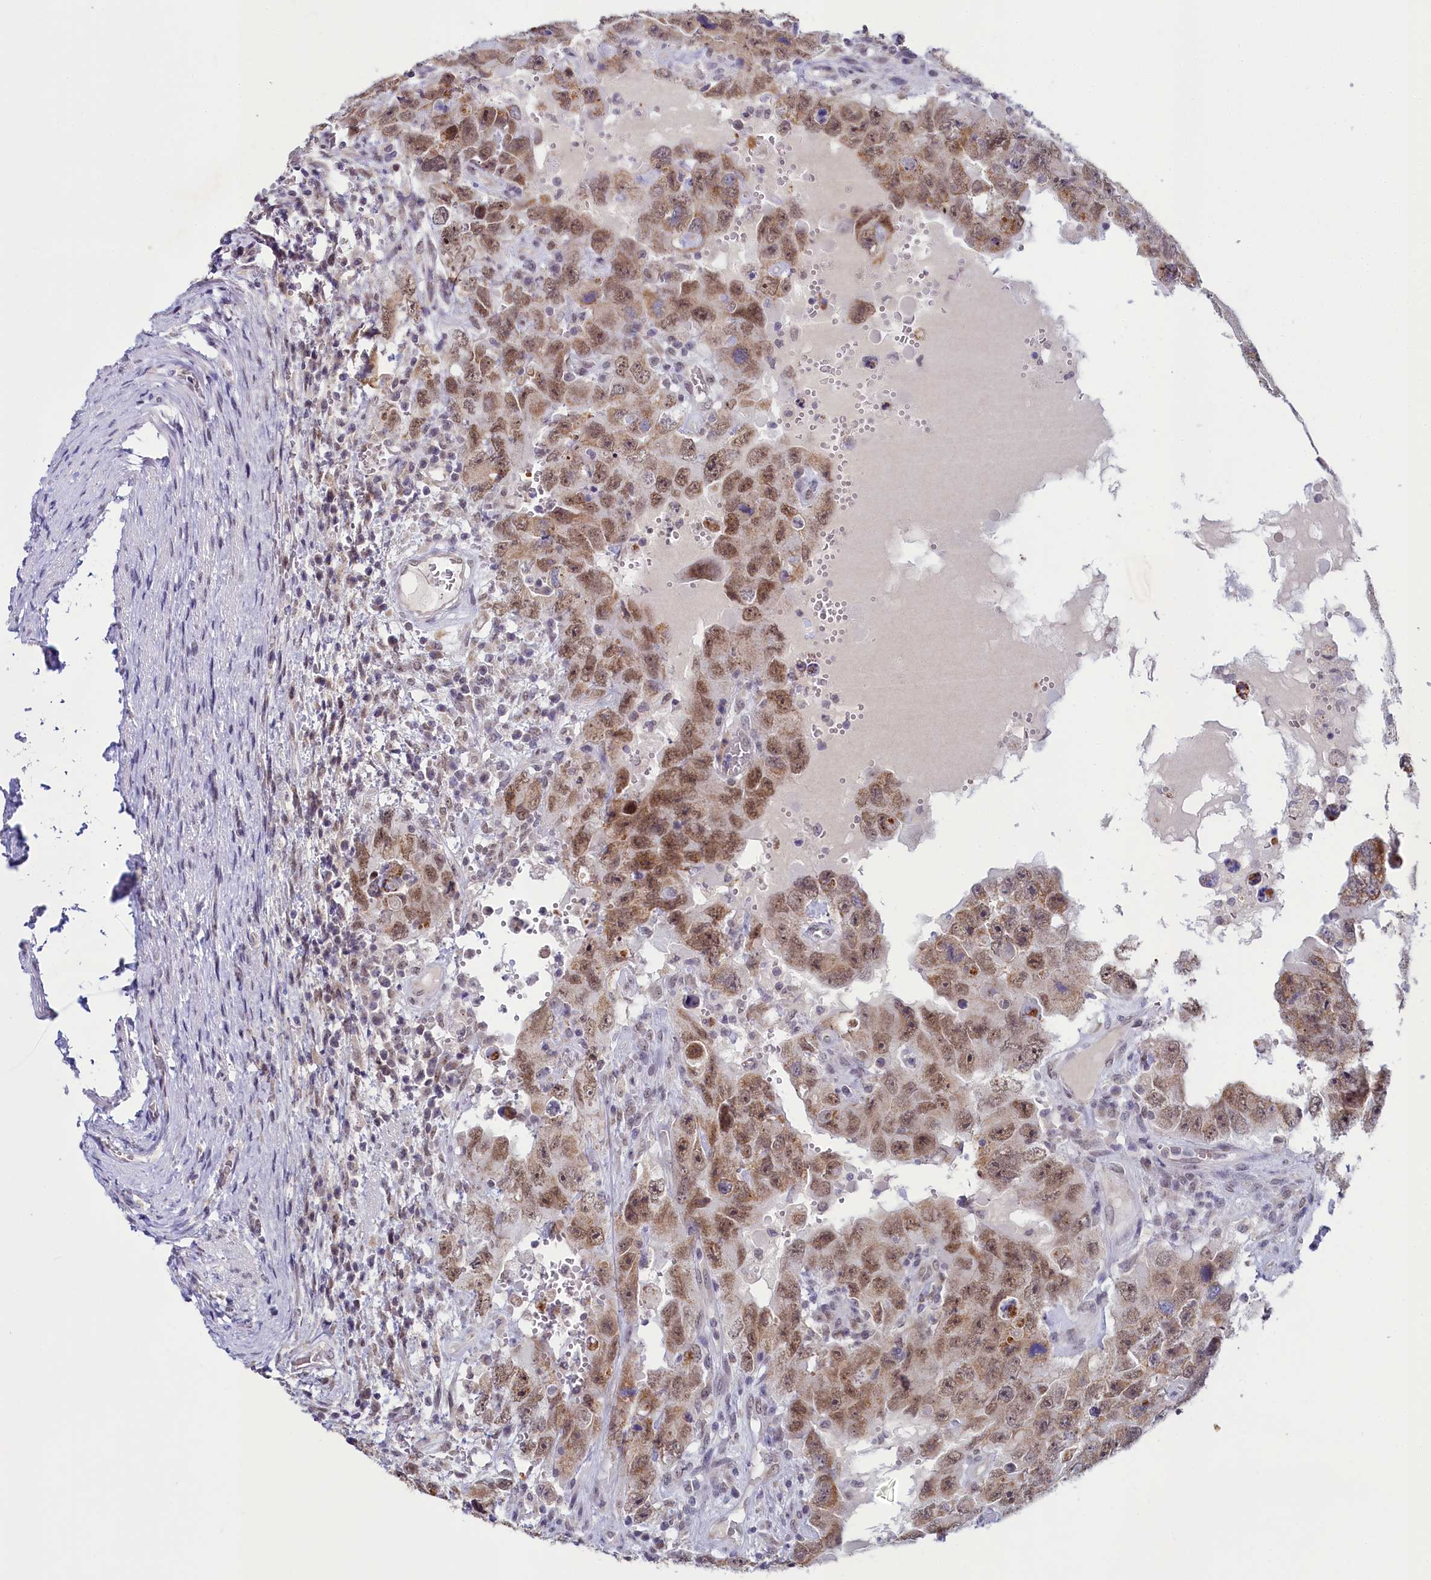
{"staining": {"intensity": "moderate", "quantity": ">75%", "location": "cytoplasmic/membranous,nuclear"}, "tissue": "testis cancer", "cell_type": "Tumor cells", "image_type": "cancer", "snomed": [{"axis": "morphology", "description": "Carcinoma, Embryonal, NOS"}, {"axis": "topography", "description": "Testis"}], "caption": "Moderate cytoplasmic/membranous and nuclear staining is appreciated in about >75% of tumor cells in testis cancer.", "gene": "PPHLN1", "patient": {"sex": "male", "age": 26}}